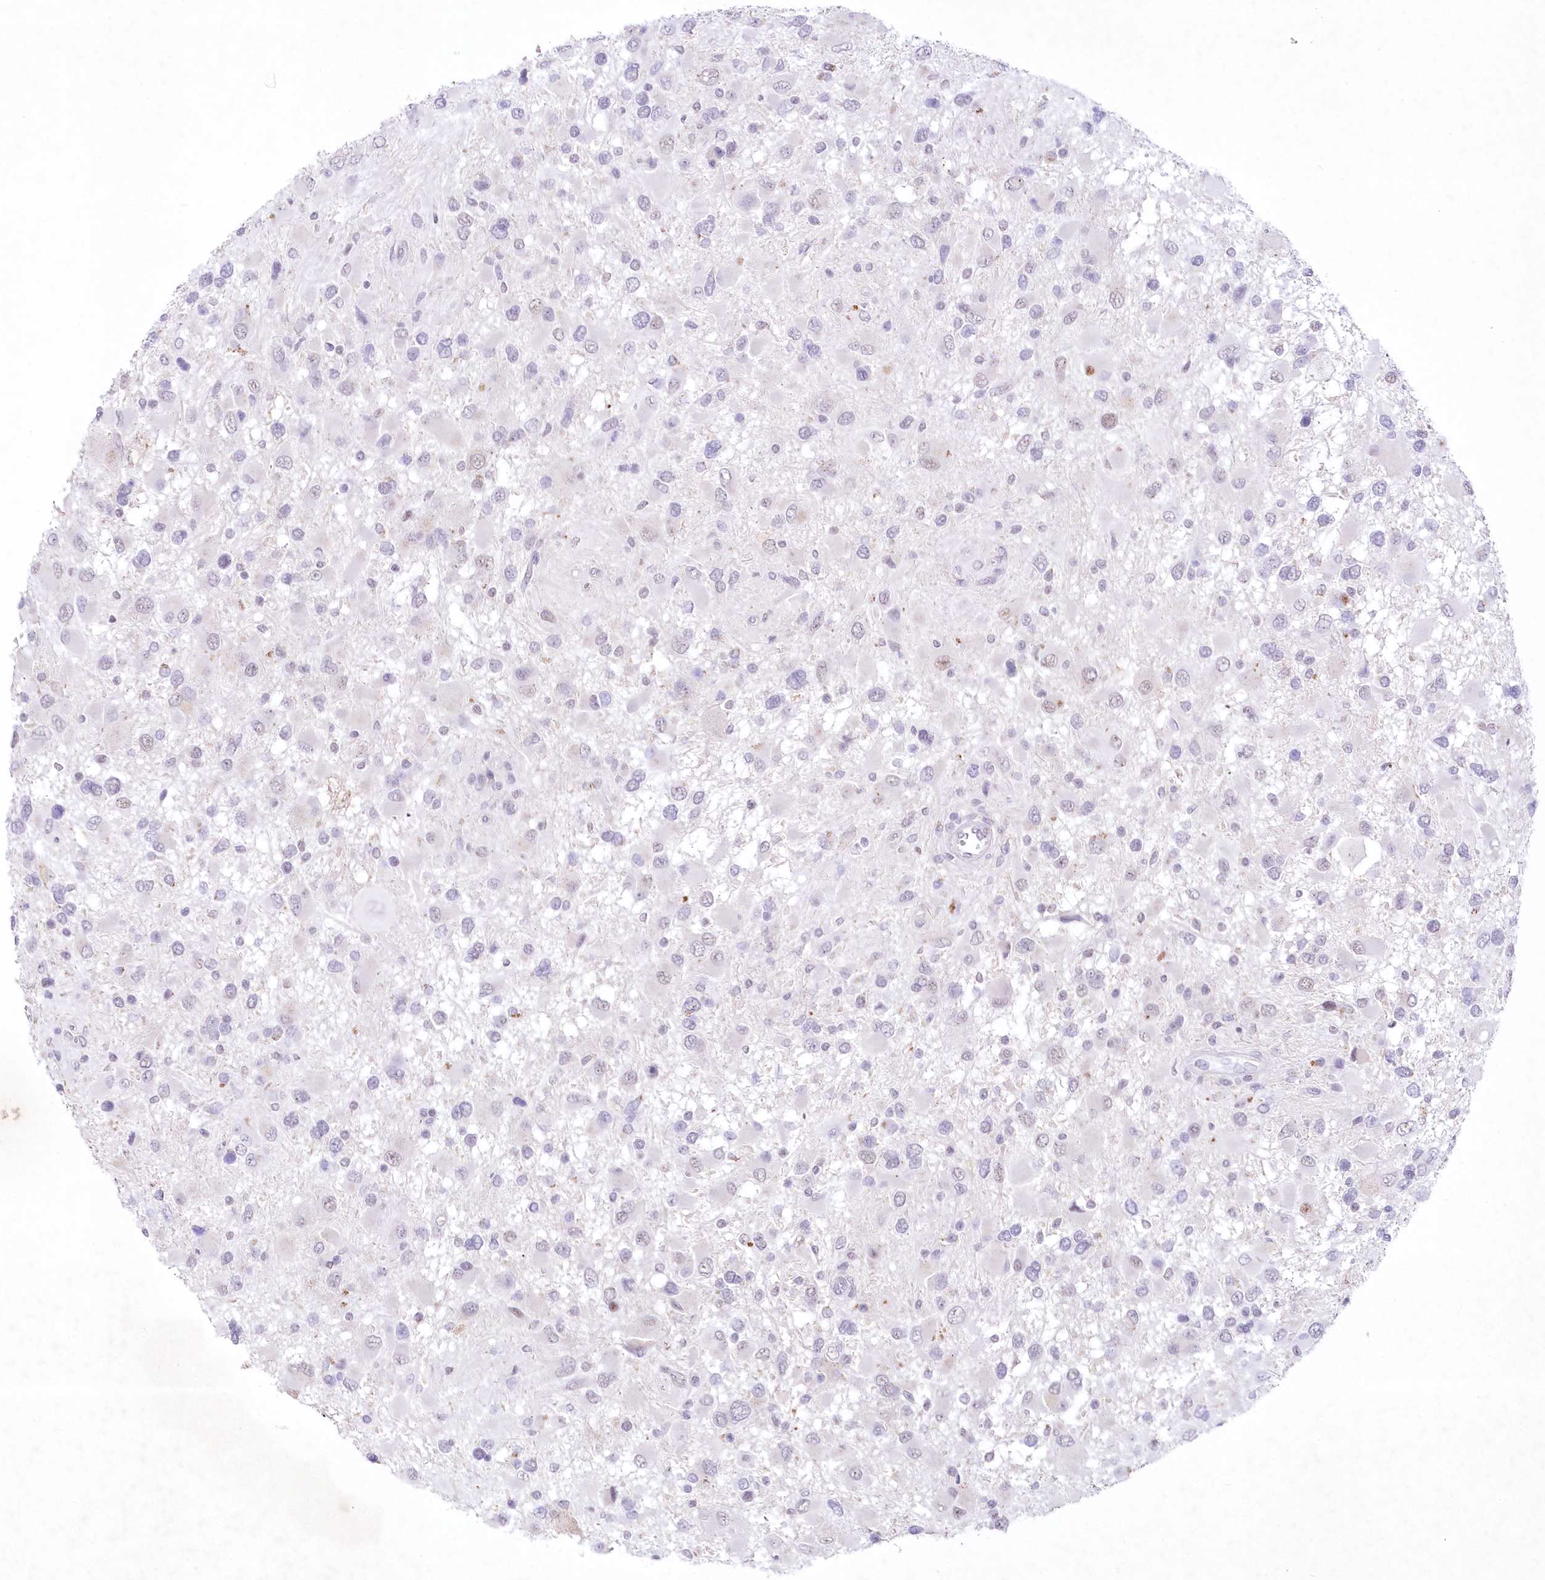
{"staining": {"intensity": "negative", "quantity": "none", "location": "none"}, "tissue": "glioma", "cell_type": "Tumor cells", "image_type": "cancer", "snomed": [{"axis": "morphology", "description": "Glioma, malignant, High grade"}, {"axis": "topography", "description": "Brain"}], "caption": "Tumor cells are negative for protein expression in human glioma. (Immunohistochemistry (ihc), brightfield microscopy, high magnification).", "gene": "RBM27", "patient": {"sex": "male", "age": 53}}